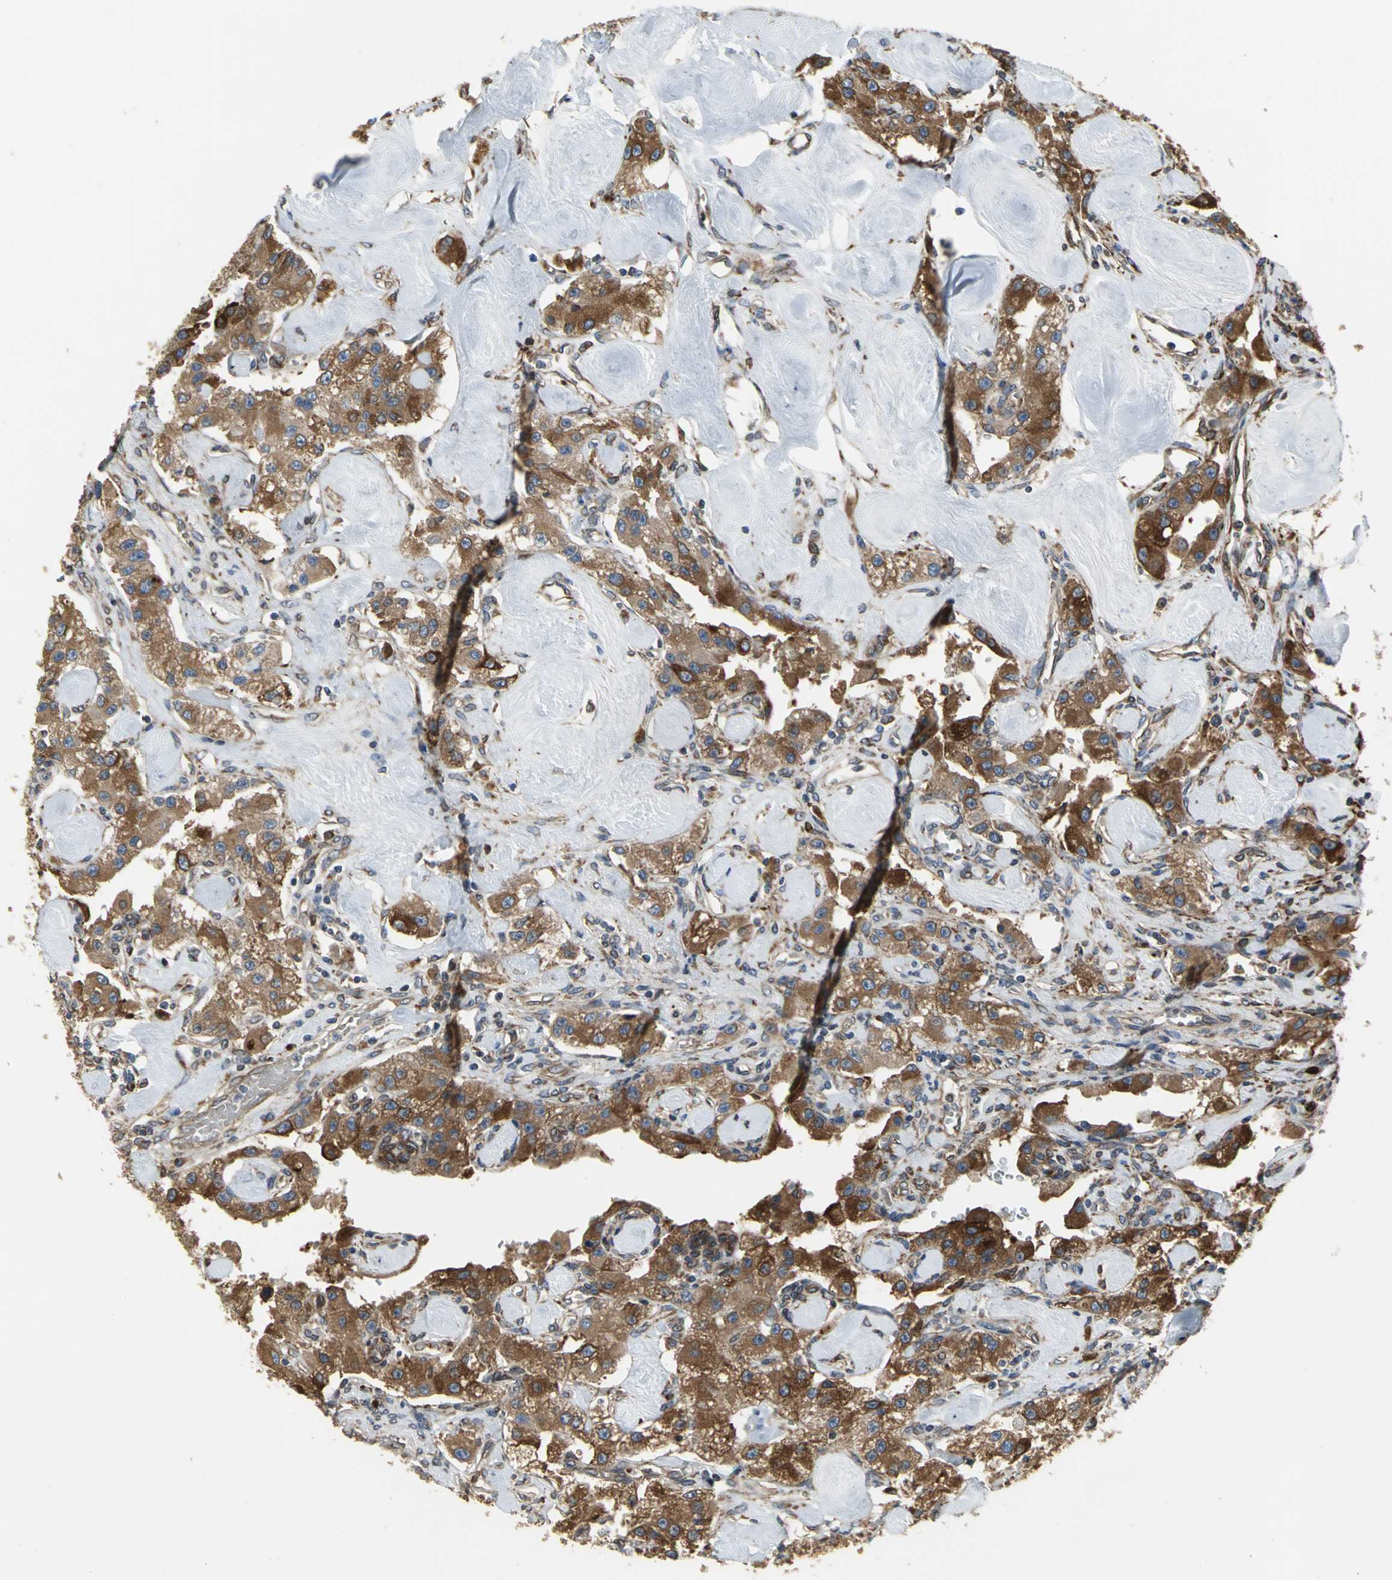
{"staining": {"intensity": "strong", "quantity": ">75%", "location": "cytoplasmic/membranous"}, "tissue": "carcinoid", "cell_type": "Tumor cells", "image_type": "cancer", "snomed": [{"axis": "morphology", "description": "Carcinoid, malignant, NOS"}, {"axis": "topography", "description": "Pancreas"}], "caption": "IHC photomicrograph of carcinoid stained for a protein (brown), which demonstrates high levels of strong cytoplasmic/membranous positivity in approximately >75% of tumor cells.", "gene": "SYVN1", "patient": {"sex": "male", "age": 41}}